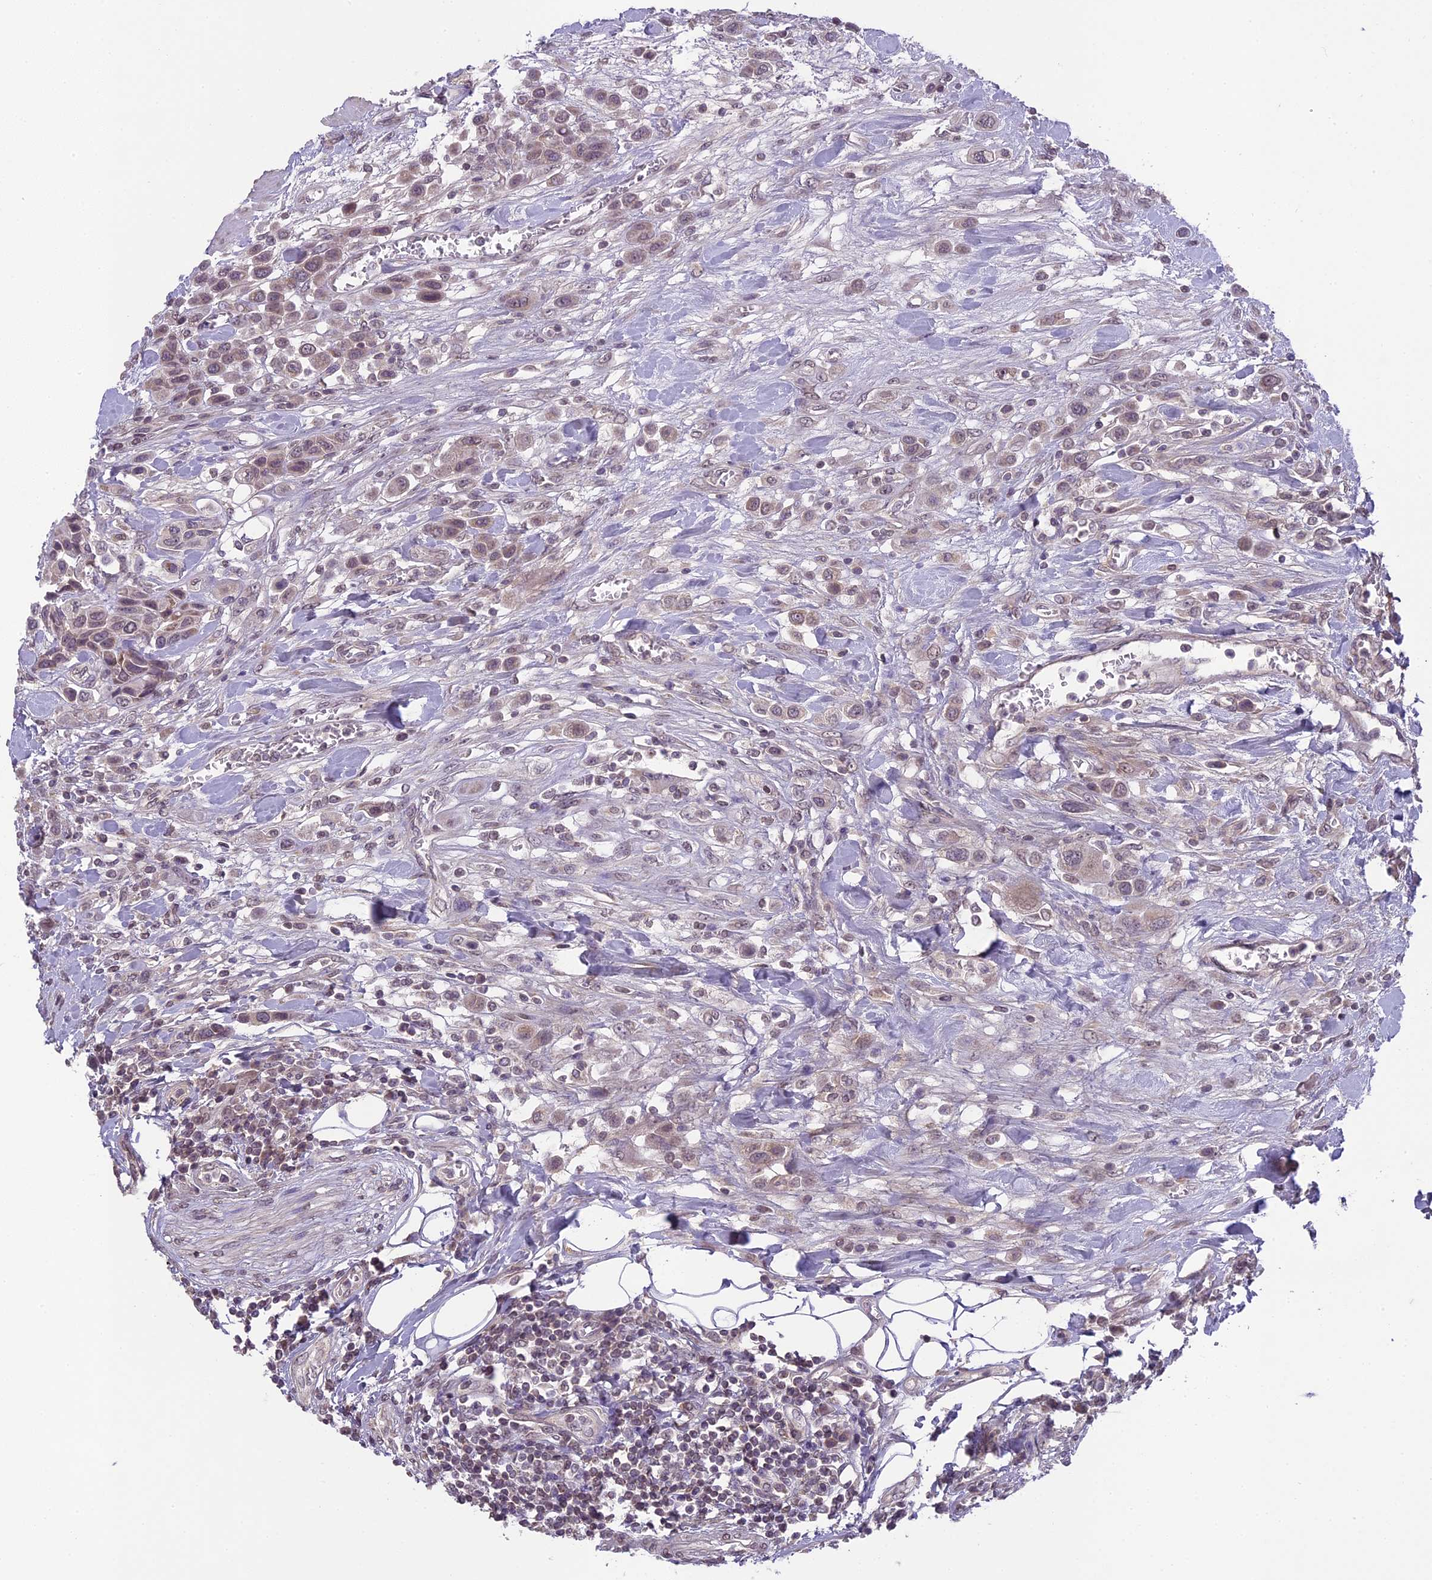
{"staining": {"intensity": "weak", "quantity": "25%-75%", "location": "nuclear"}, "tissue": "urothelial cancer", "cell_type": "Tumor cells", "image_type": "cancer", "snomed": [{"axis": "morphology", "description": "Urothelial carcinoma, High grade"}, {"axis": "topography", "description": "Urinary bladder"}], "caption": "Protein staining demonstrates weak nuclear expression in about 25%-75% of tumor cells in urothelial cancer. The protein of interest is shown in brown color, while the nuclei are stained blue.", "gene": "ERG28", "patient": {"sex": "male", "age": 50}}